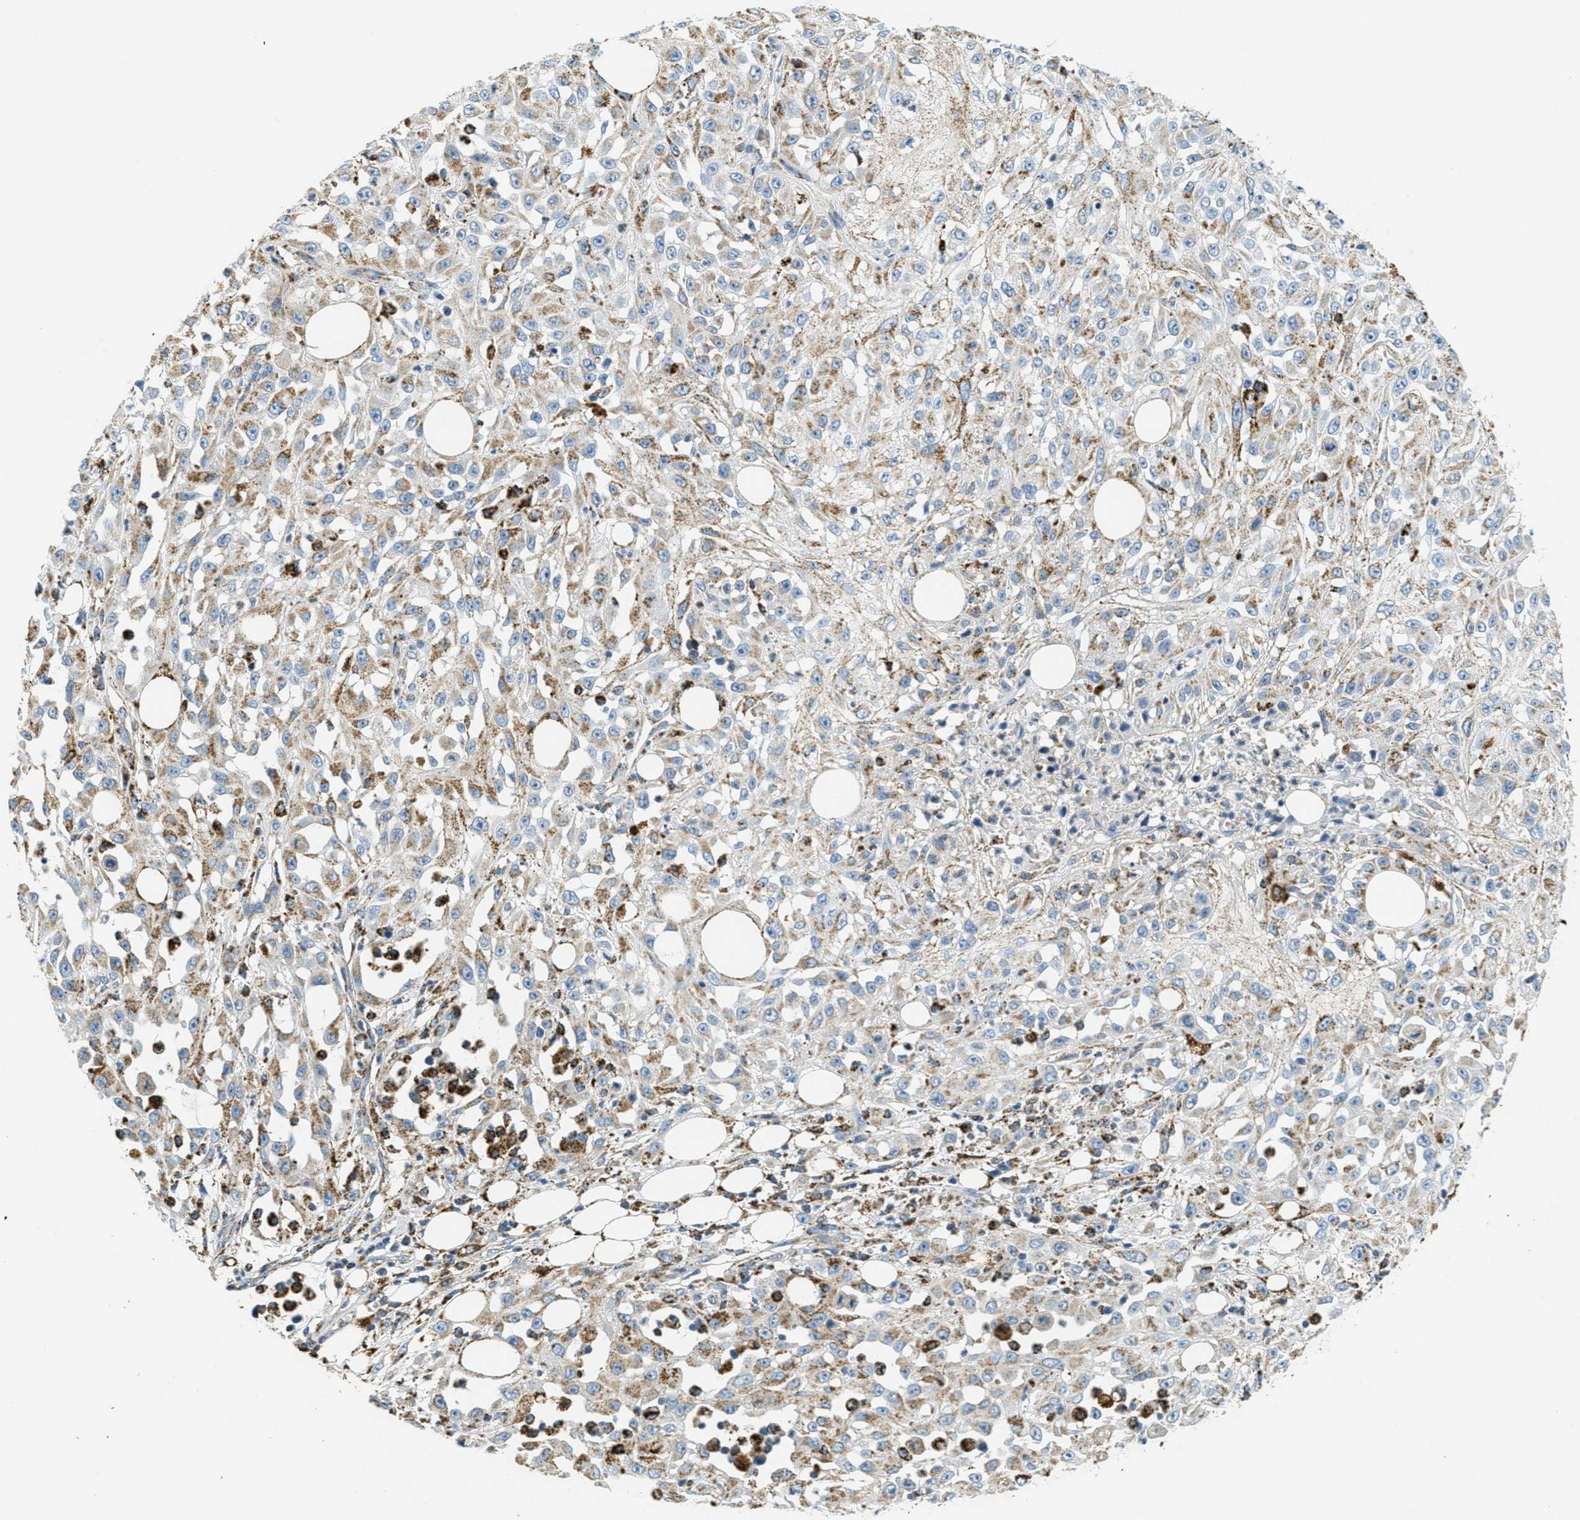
{"staining": {"intensity": "weak", "quantity": ">75%", "location": "cytoplasmic/membranous"}, "tissue": "skin cancer", "cell_type": "Tumor cells", "image_type": "cancer", "snomed": [{"axis": "morphology", "description": "Squamous cell carcinoma, NOS"}, {"axis": "morphology", "description": "Squamous cell carcinoma, metastatic, NOS"}, {"axis": "topography", "description": "Skin"}, {"axis": "topography", "description": "Lymph node"}], "caption": "Human skin cancer stained with a brown dye demonstrates weak cytoplasmic/membranous positive expression in approximately >75% of tumor cells.", "gene": "HLCS", "patient": {"sex": "male", "age": 75}}